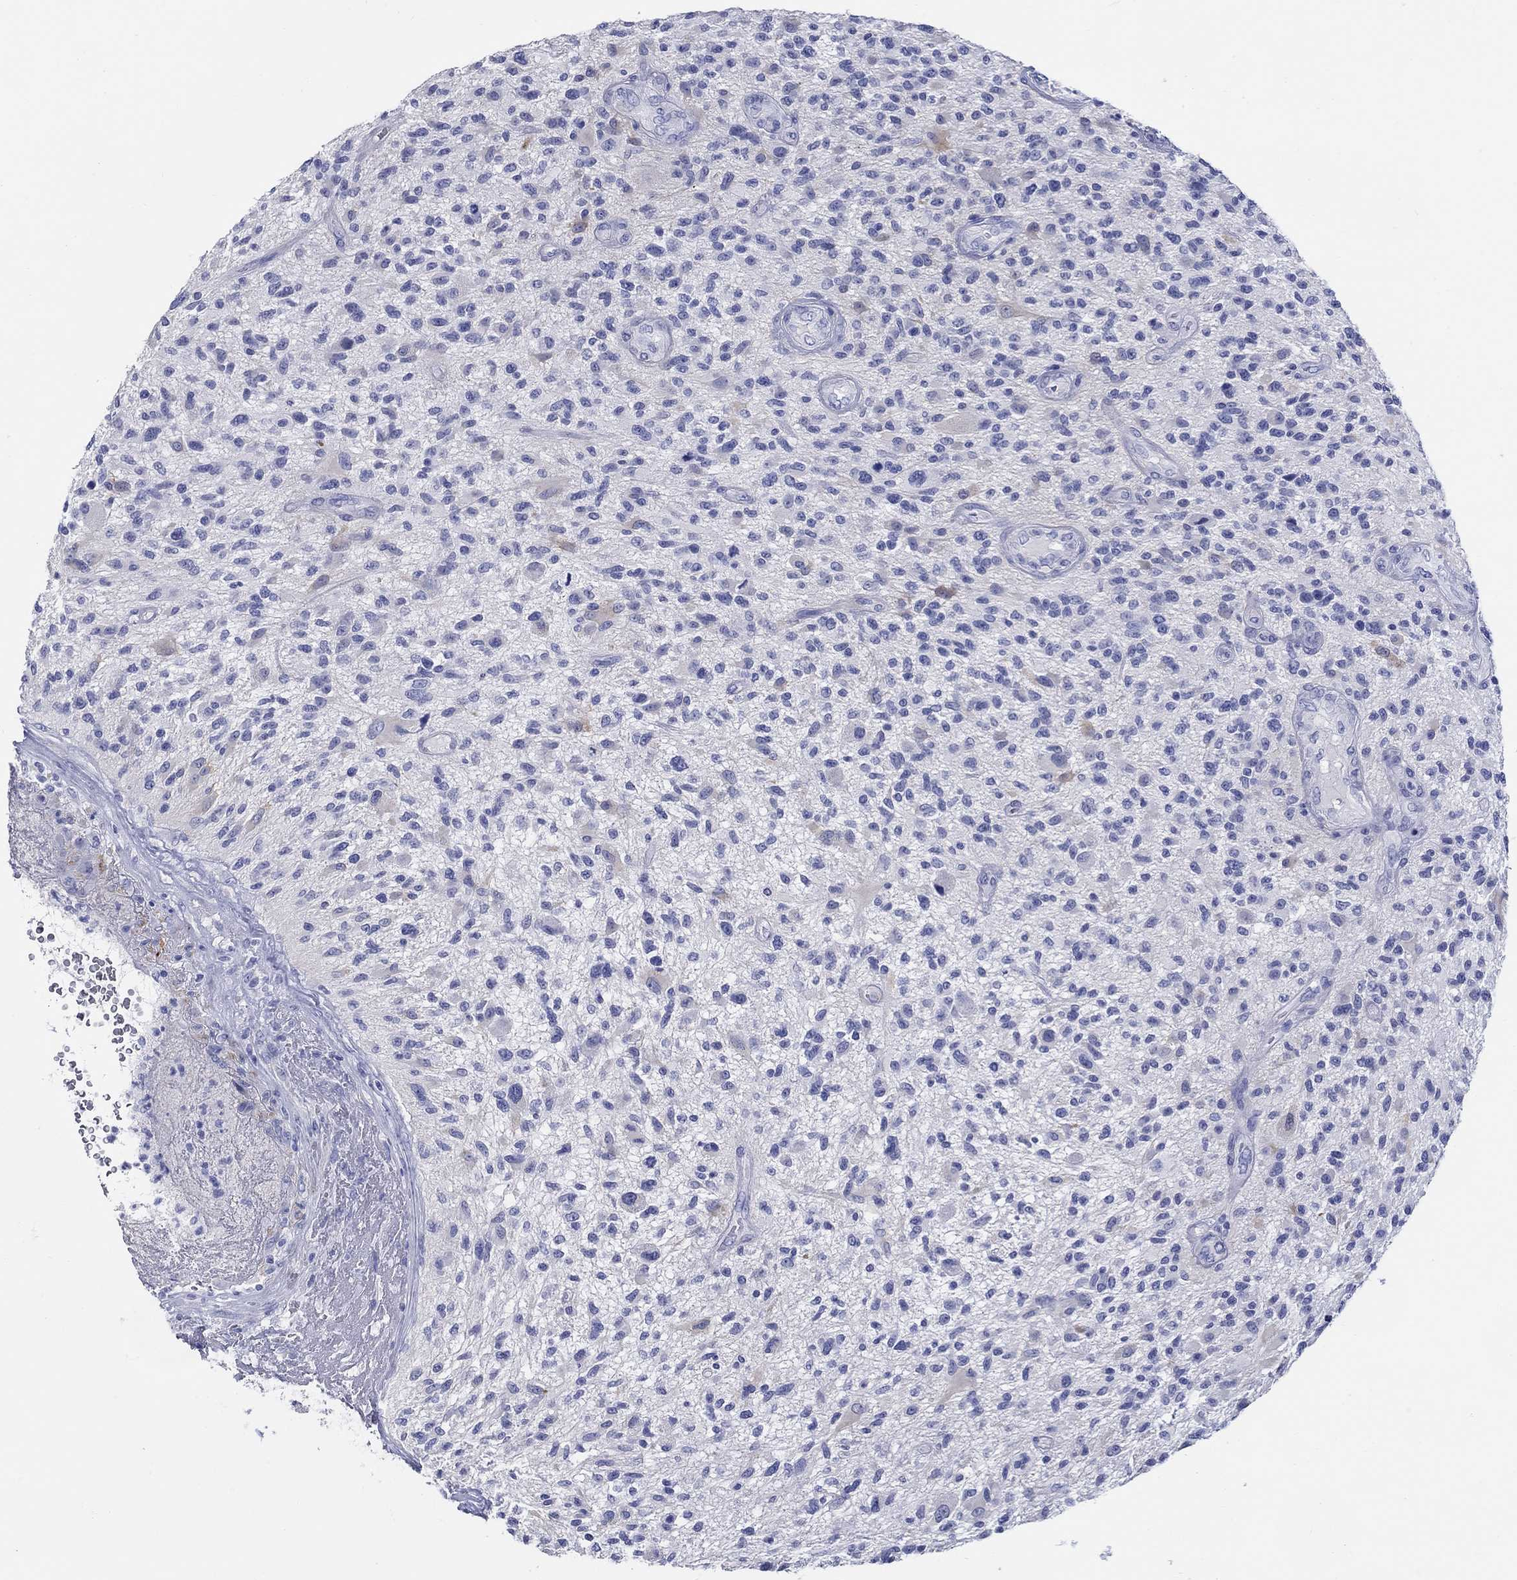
{"staining": {"intensity": "negative", "quantity": "none", "location": "none"}, "tissue": "glioma", "cell_type": "Tumor cells", "image_type": "cancer", "snomed": [{"axis": "morphology", "description": "Glioma, malignant, High grade"}, {"axis": "topography", "description": "Brain"}], "caption": "Human malignant glioma (high-grade) stained for a protein using IHC shows no expression in tumor cells.", "gene": "CRYGS", "patient": {"sex": "male", "age": 47}}